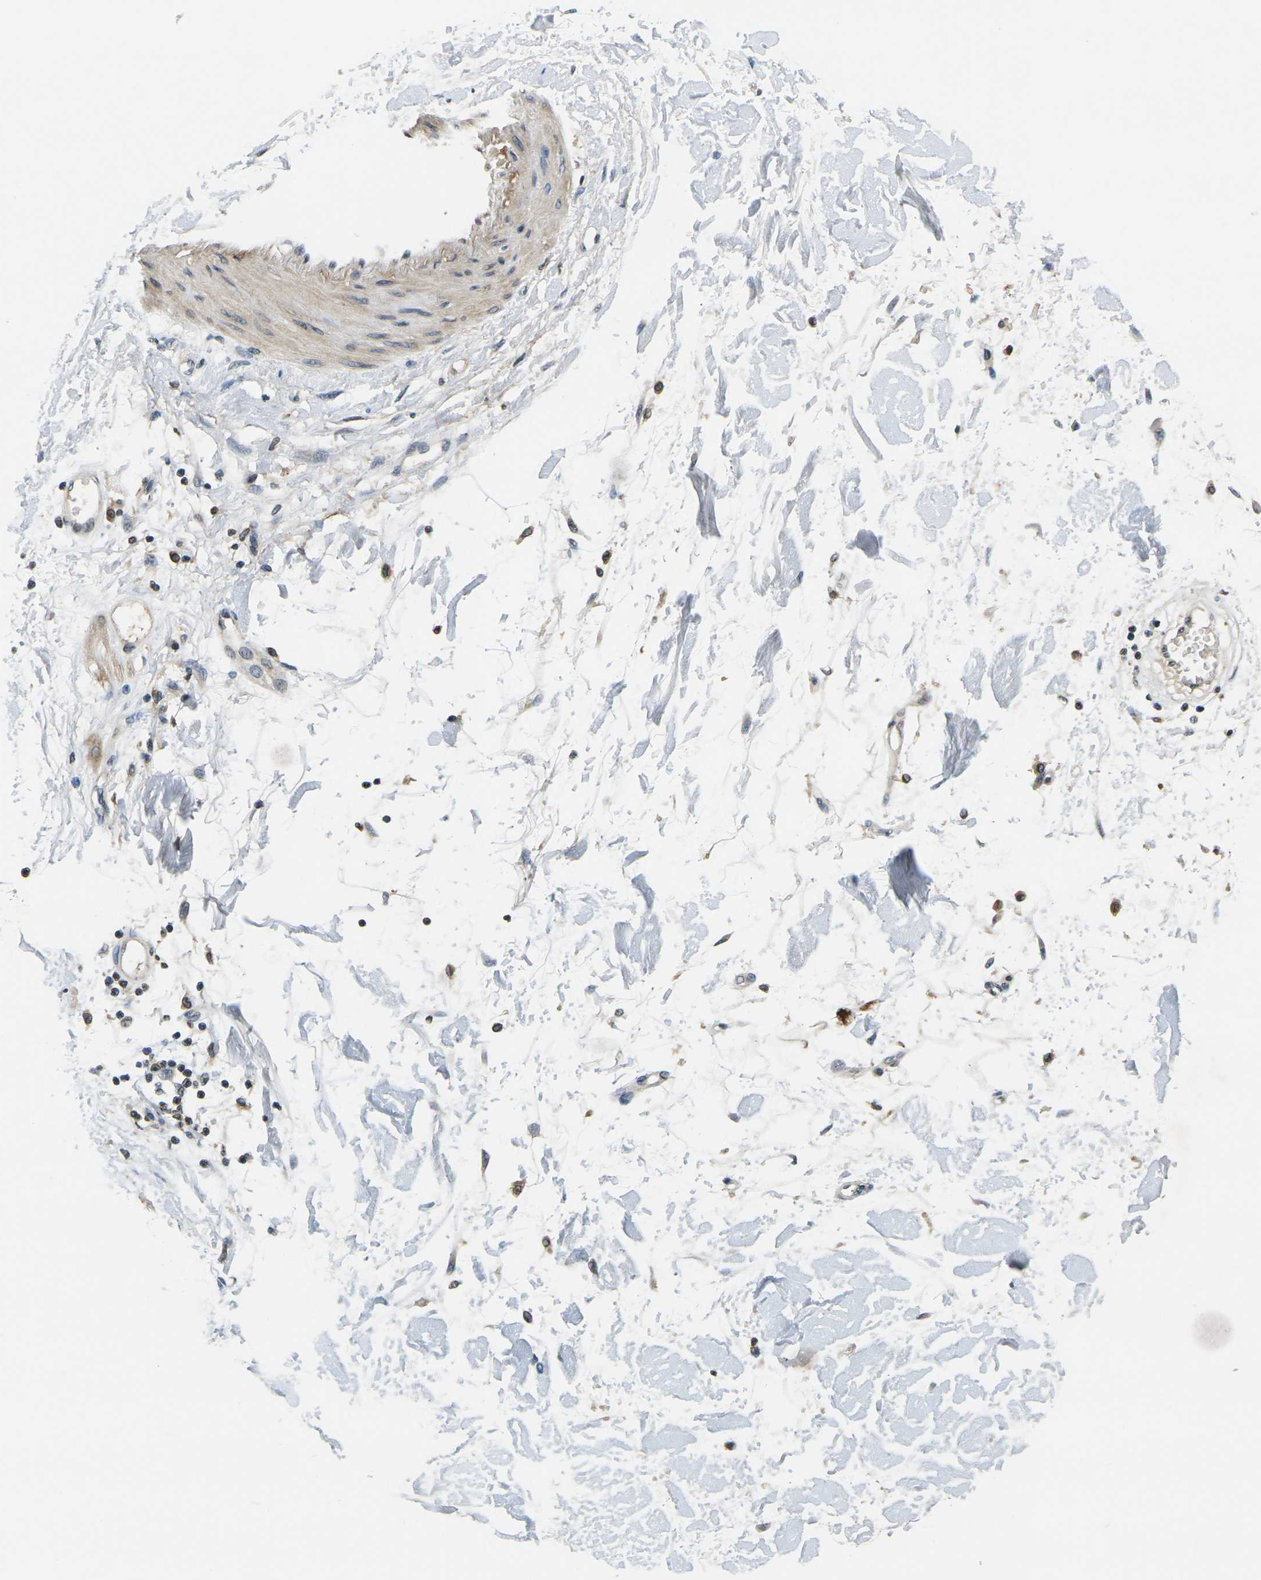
{"staining": {"intensity": "negative", "quantity": "none", "location": "none"}, "tissue": "adipose tissue", "cell_type": "Adipocytes", "image_type": "normal", "snomed": [{"axis": "morphology", "description": "Squamous cell carcinoma, NOS"}, {"axis": "topography", "description": "Skin"}], "caption": "Immunohistochemistry of normal human adipose tissue displays no expression in adipocytes. (DAB (3,3'-diaminobenzidine) immunohistochemistry (IHC) visualized using brightfield microscopy, high magnification).", "gene": "C1QC", "patient": {"sex": "male", "age": 83}}